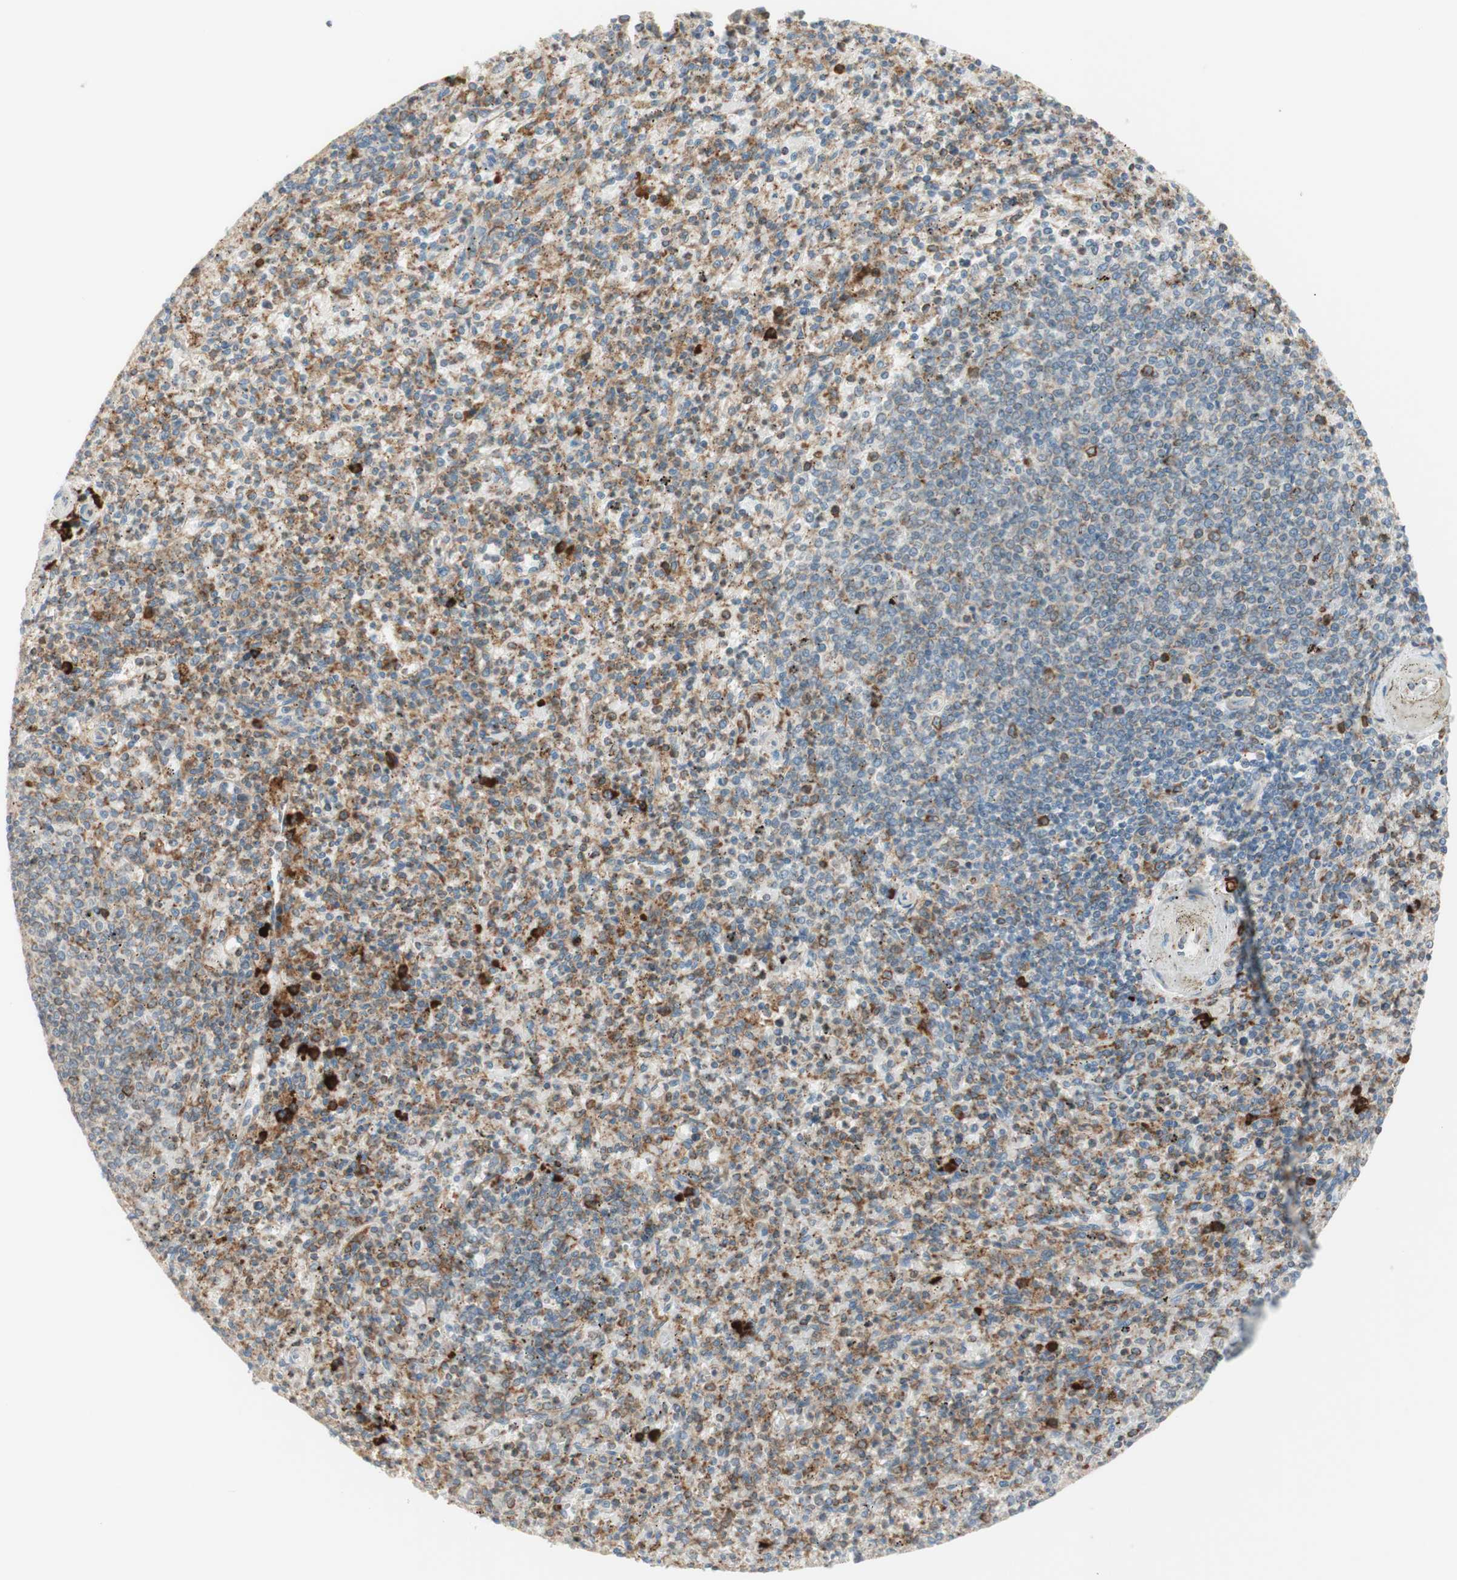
{"staining": {"intensity": "strong", "quantity": "25%-75%", "location": "cytoplasmic/membranous"}, "tissue": "spleen", "cell_type": "Cells in red pulp", "image_type": "normal", "snomed": [{"axis": "morphology", "description": "Normal tissue, NOS"}, {"axis": "topography", "description": "Spleen"}], "caption": "Brown immunohistochemical staining in benign spleen displays strong cytoplasmic/membranous expression in approximately 25%-75% of cells in red pulp. (Brightfield microscopy of DAB IHC at high magnification).", "gene": "MANF", "patient": {"sex": "male", "age": 72}}